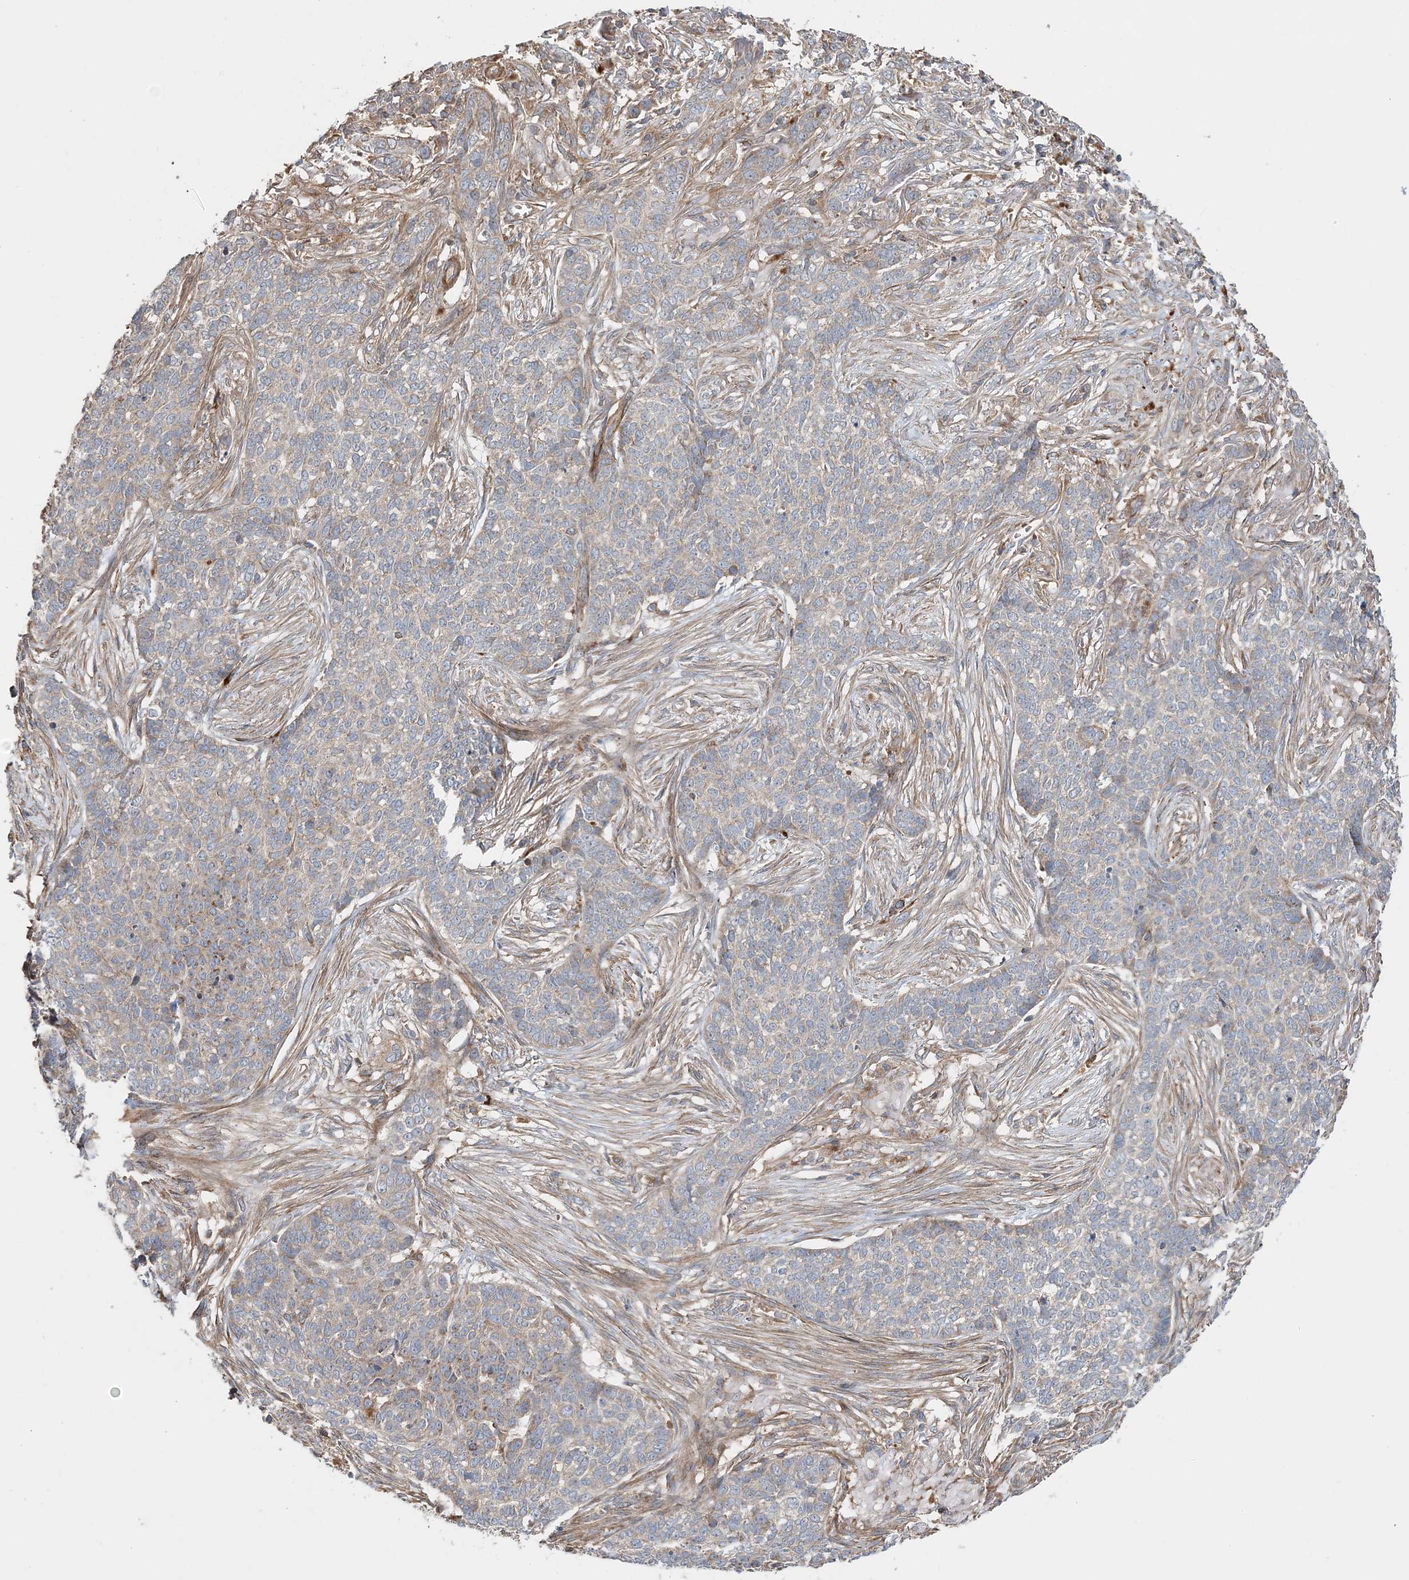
{"staining": {"intensity": "moderate", "quantity": "<25%", "location": "cytoplasmic/membranous"}, "tissue": "skin cancer", "cell_type": "Tumor cells", "image_type": "cancer", "snomed": [{"axis": "morphology", "description": "Basal cell carcinoma"}, {"axis": "topography", "description": "Skin"}], "caption": "A high-resolution image shows IHC staining of skin cancer (basal cell carcinoma), which displays moderate cytoplasmic/membranous staining in about <25% of tumor cells. The staining is performed using DAB (3,3'-diaminobenzidine) brown chromogen to label protein expression. The nuclei are counter-stained blue using hematoxylin.", "gene": "TTI1", "patient": {"sex": "male", "age": 85}}